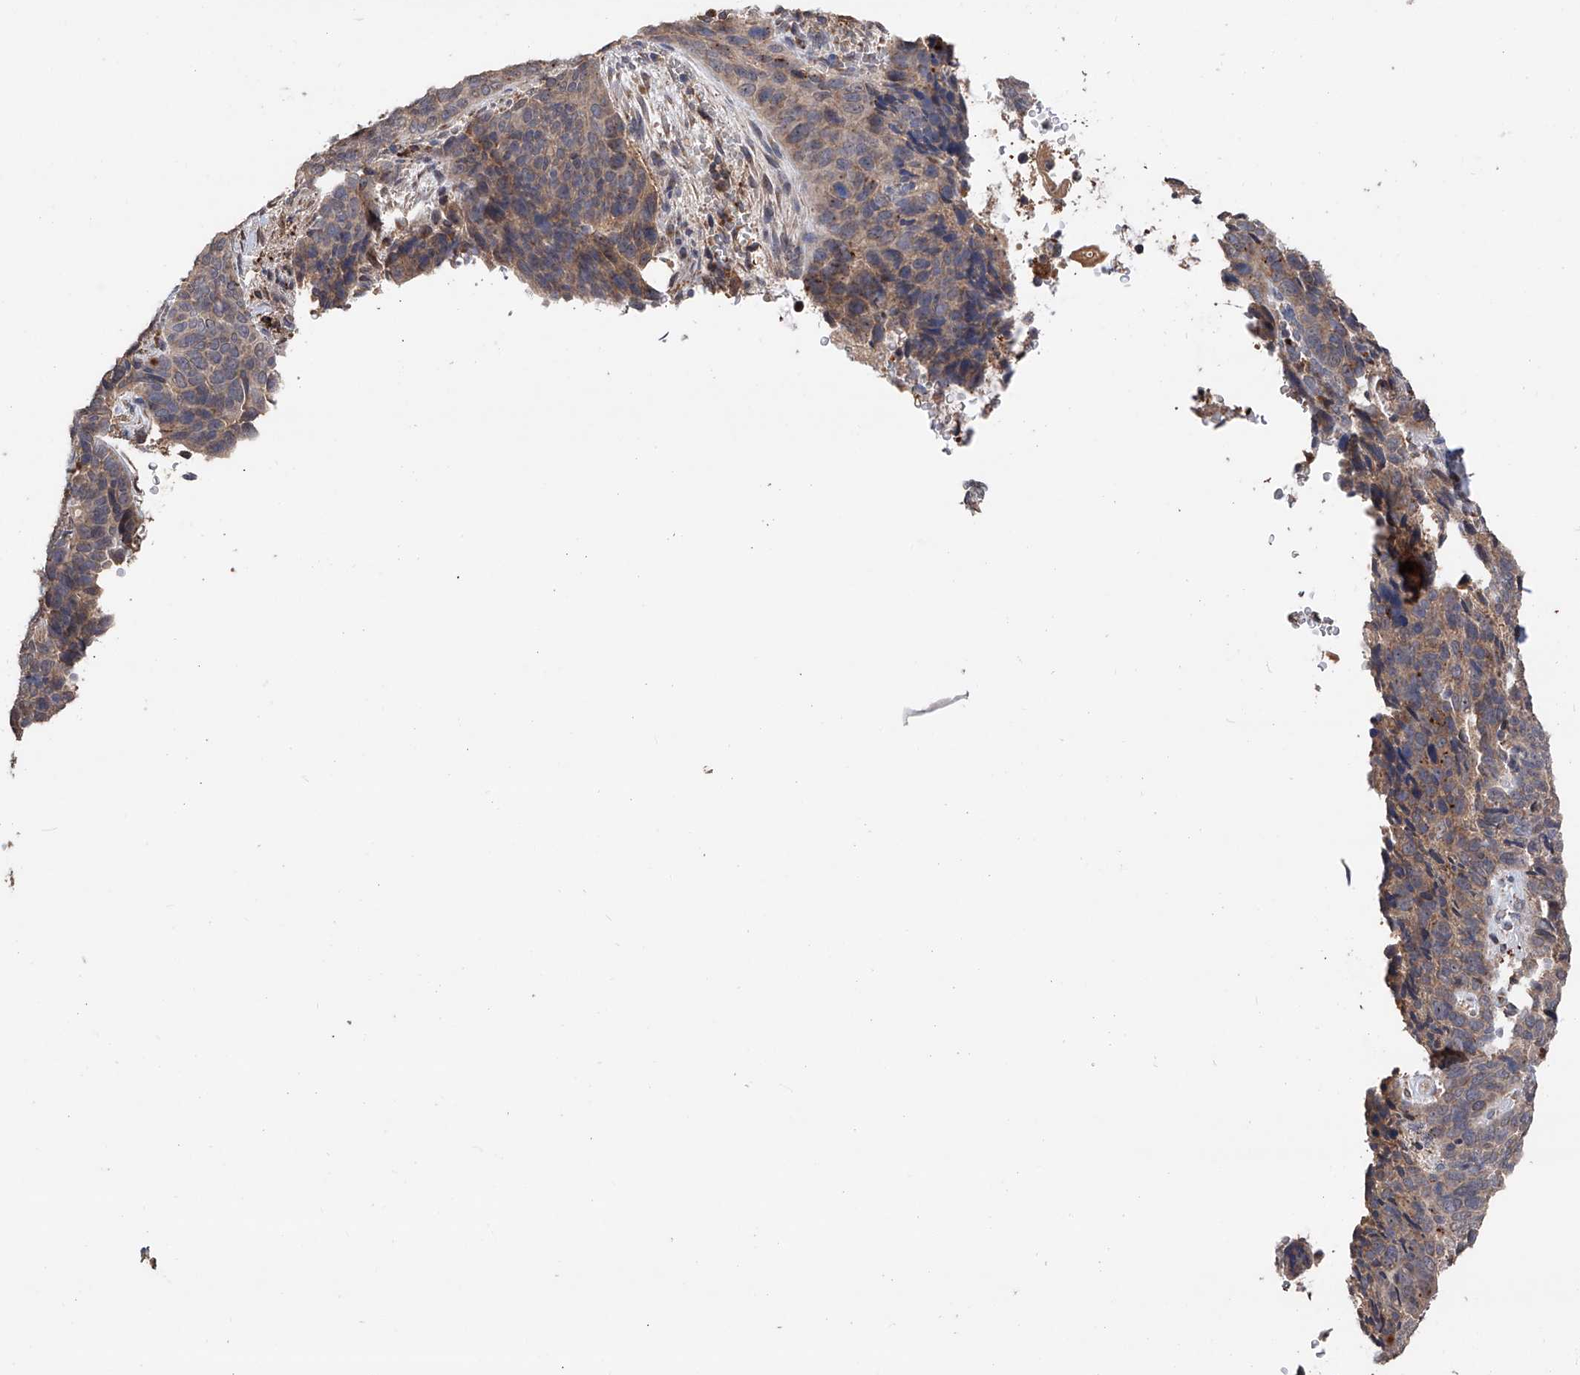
{"staining": {"intensity": "moderate", "quantity": ">75%", "location": "cytoplasmic/membranous"}, "tissue": "cervical cancer", "cell_type": "Tumor cells", "image_type": "cancer", "snomed": [{"axis": "morphology", "description": "Squamous cell carcinoma, NOS"}, {"axis": "topography", "description": "Cervix"}], "caption": "High-magnification brightfield microscopy of cervical cancer stained with DAB (brown) and counterstained with hematoxylin (blue). tumor cells exhibit moderate cytoplasmic/membranous positivity is appreciated in about>75% of cells. The protein of interest is stained brown, and the nuclei are stained in blue (DAB (3,3'-diaminobenzidine) IHC with brightfield microscopy, high magnification).", "gene": "EDN1", "patient": {"sex": "female", "age": 60}}